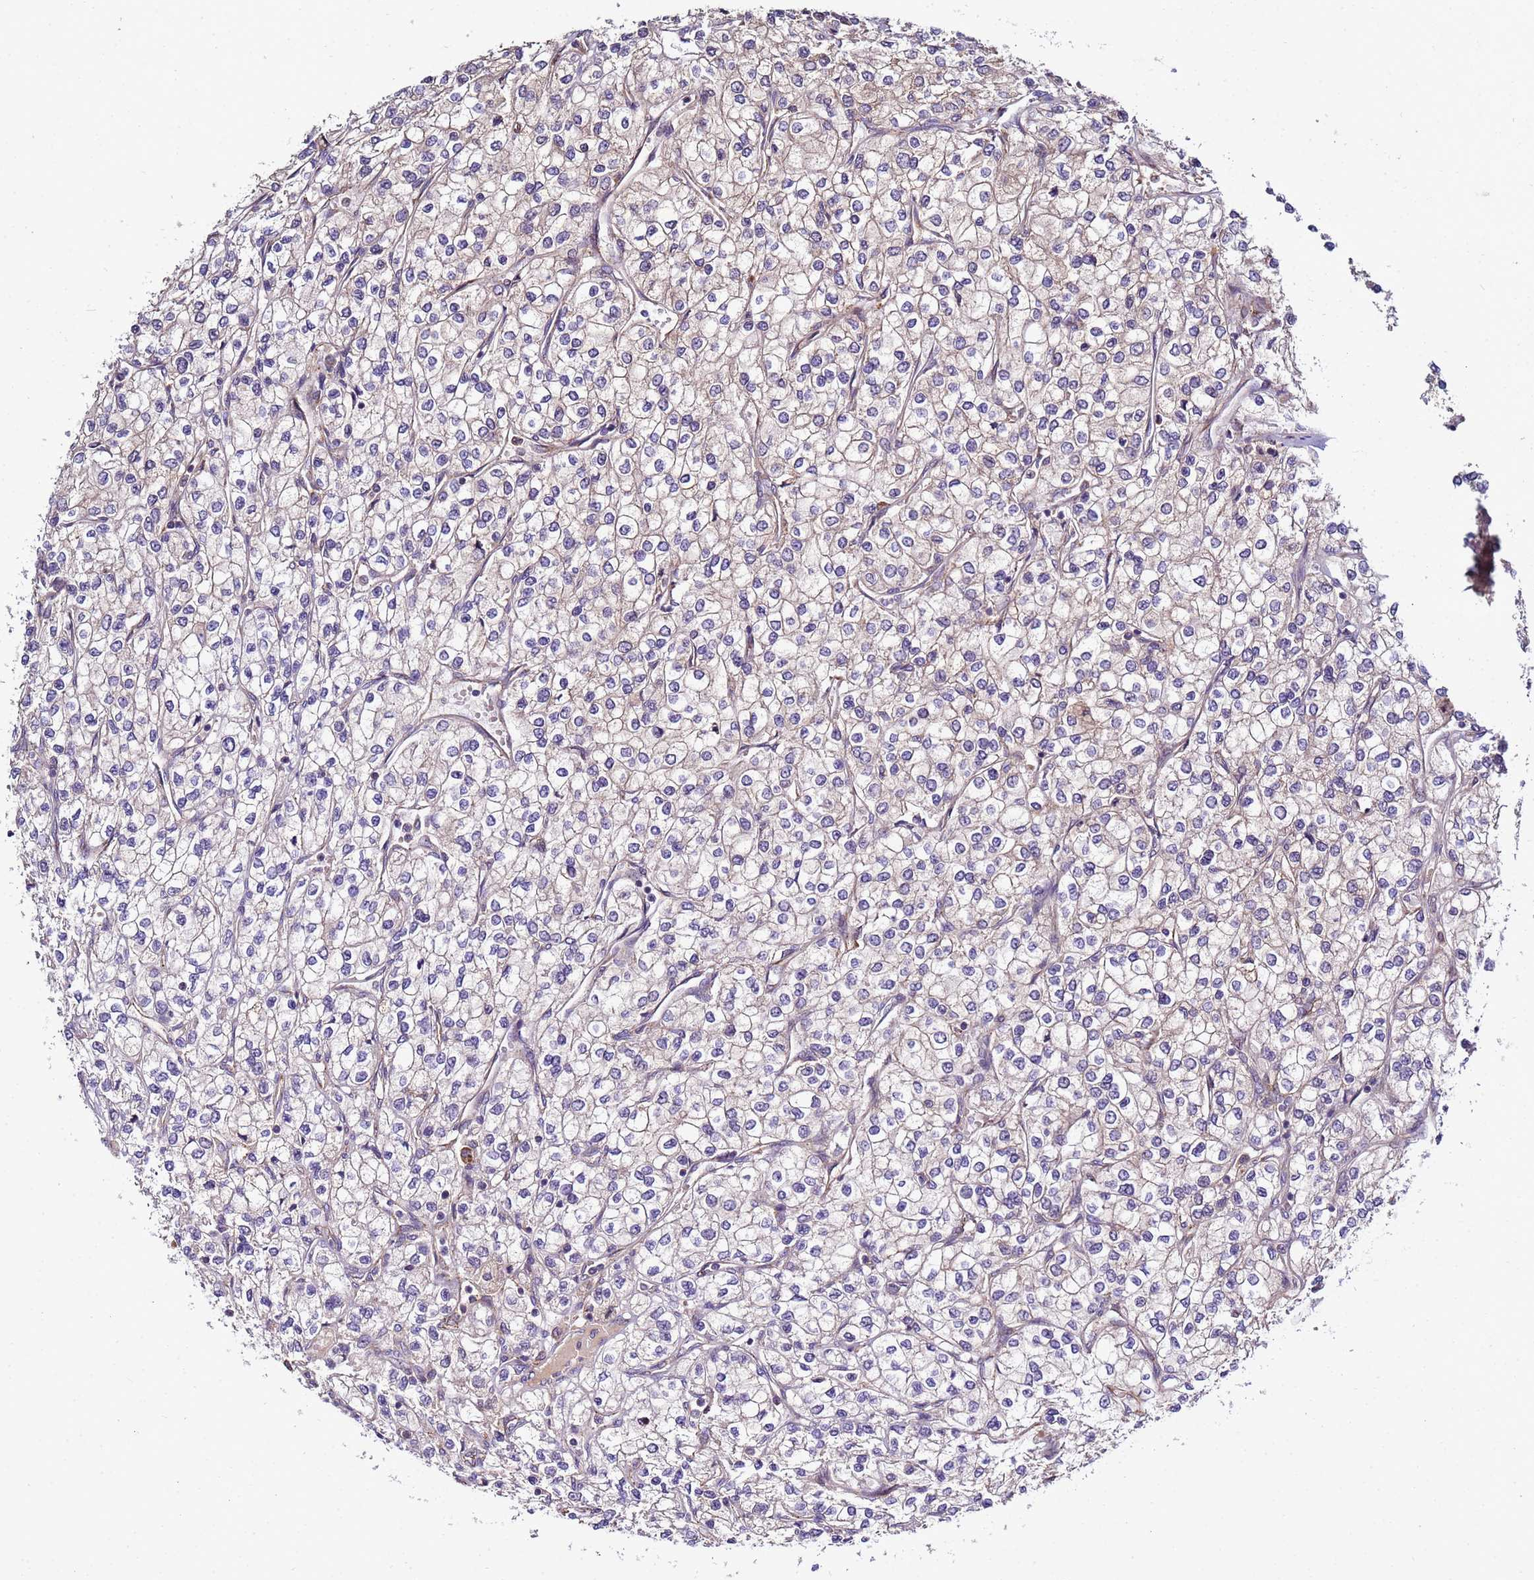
{"staining": {"intensity": "weak", "quantity": "<25%", "location": "cytoplasmic/membranous"}, "tissue": "renal cancer", "cell_type": "Tumor cells", "image_type": "cancer", "snomed": [{"axis": "morphology", "description": "Adenocarcinoma, NOS"}, {"axis": "topography", "description": "Kidney"}], "caption": "Protein analysis of adenocarcinoma (renal) reveals no significant staining in tumor cells.", "gene": "NOL8", "patient": {"sex": "male", "age": 80}}